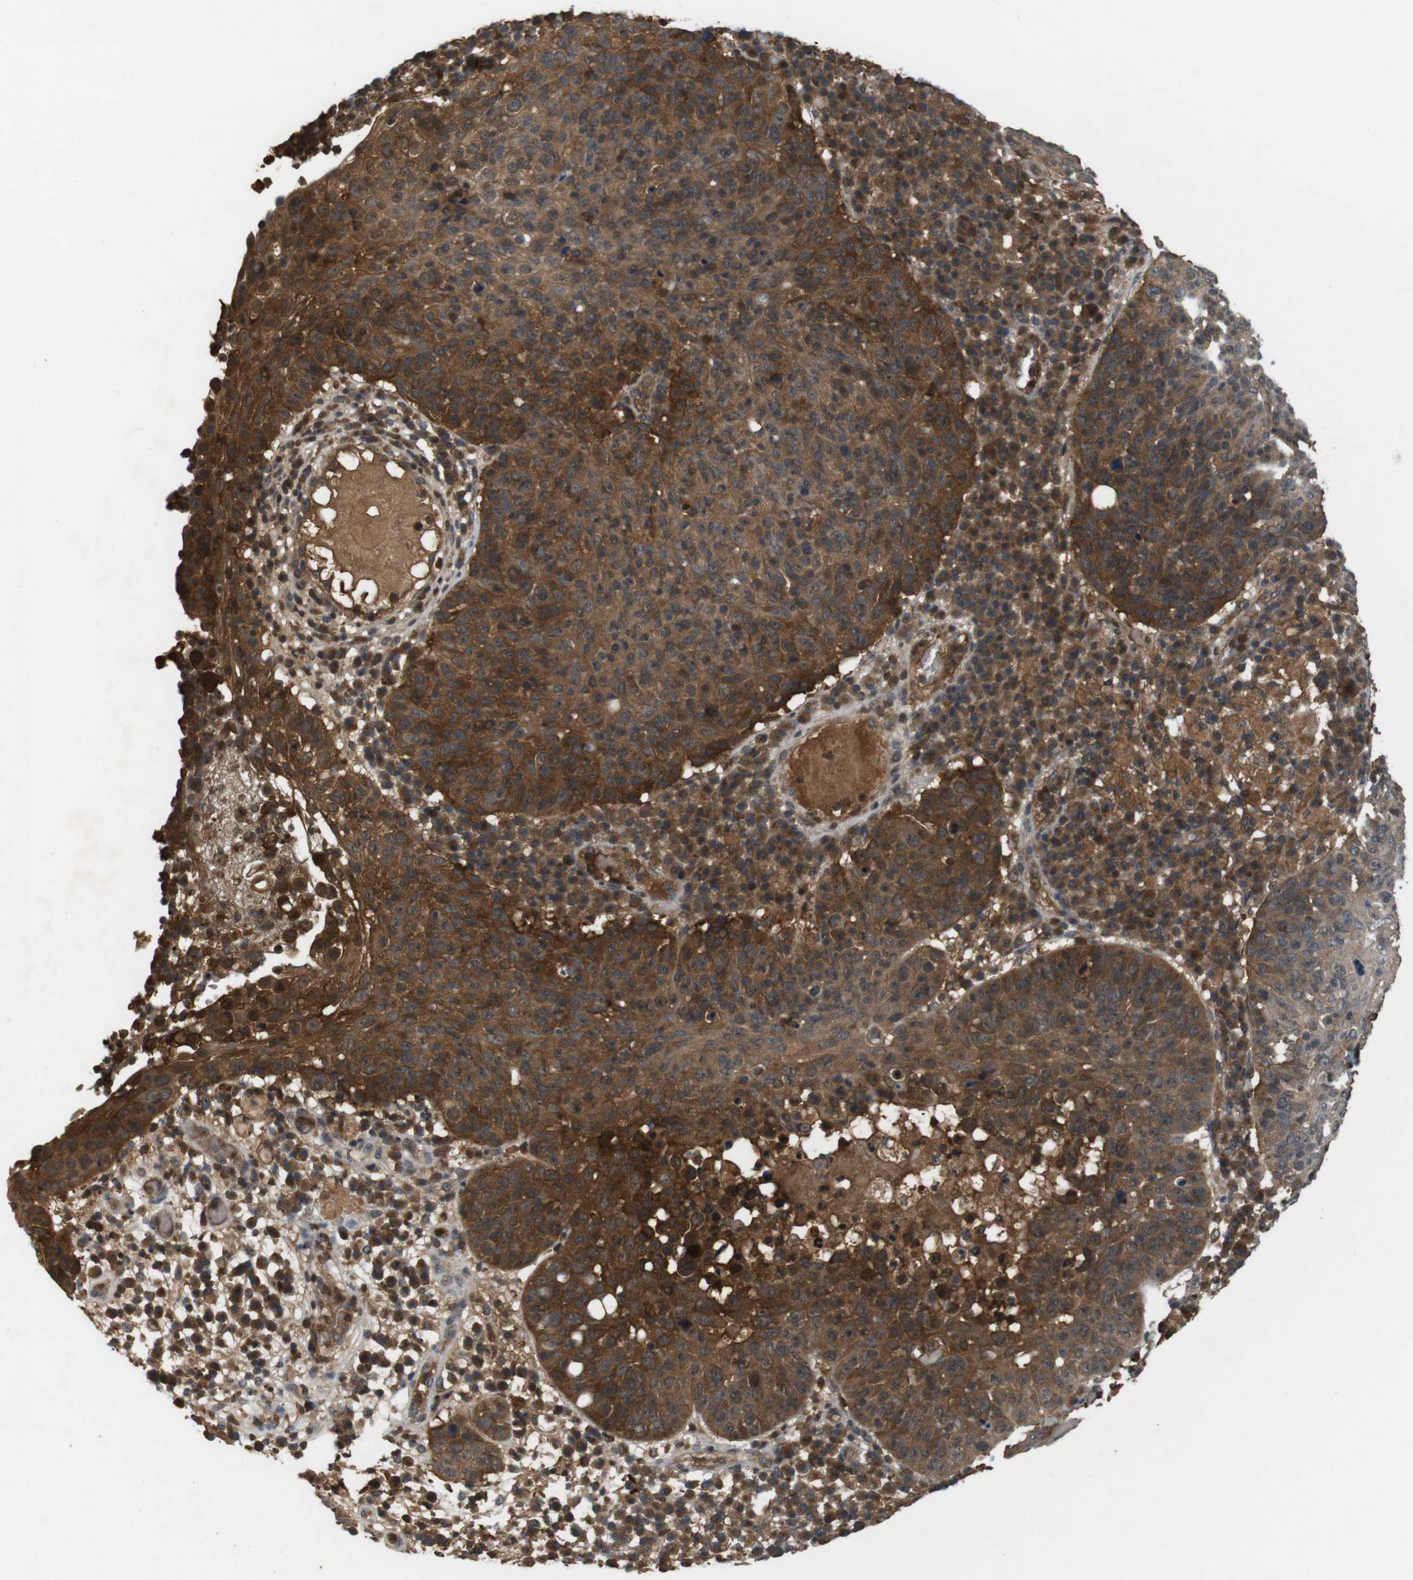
{"staining": {"intensity": "strong", "quantity": ">75%", "location": "cytoplasmic/membranous"}, "tissue": "skin cancer", "cell_type": "Tumor cells", "image_type": "cancer", "snomed": [{"axis": "morphology", "description": "Squamous cell carcinoma in situ, NOS"}, {"axis": "morphology", "description": "Squamous cell carcinoma, NOS"}, {"axis": "topography", "description": "Skin"}], "caption": "DAB immunohistochemical staining of human skin cancer (squamous cell carcinoma in situ) displays strong cytoplasmic/membranous protein positivity in about >75% of tumor cells. (Stains: DAB (3,3'-diaminobenzidine) in brown, nuclei in blue, Microscopy: brightfield microscopy at high magnification).", "gene": "NFKBIE", "patient": {"sex": "male", "age": 93}}